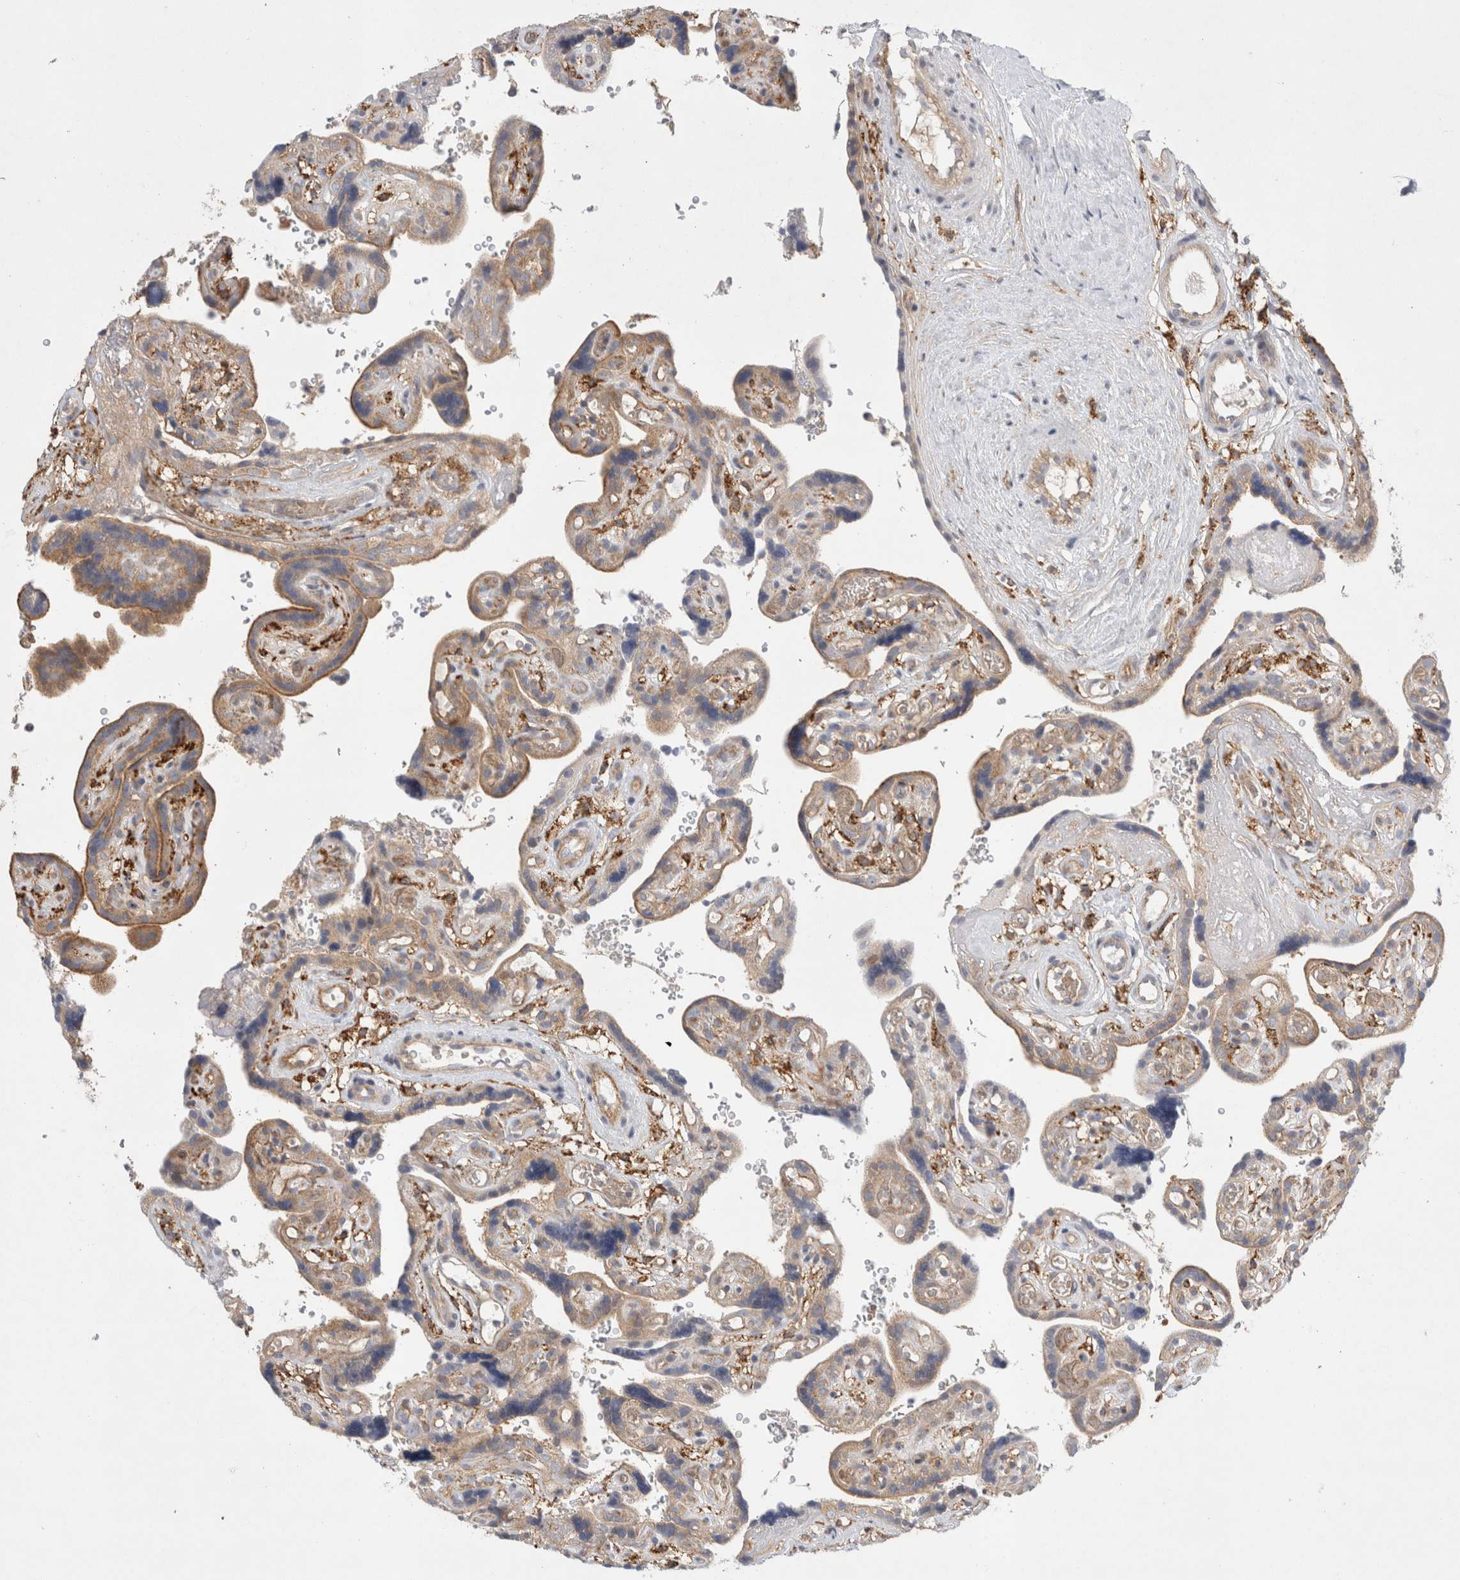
{"staining": {"intensity": "weak", "quantity": ">75%", "location": "cytoplasmic/membranous"}, "tissue": "placenta", "cell_type": "Decidual cells", "image_type": "normal", "snomed": [{"axis": "morphology", "description": "Normal tissue, NOS"}, {"axis": "topography", "description": "Placenta"}], "caption": "Unremarkable placenta demonstrates weak cytoplasmic/membranous staining in approximately >75% of decidual cells, visualized by immunohistochemistry.", "gene": "CDCA7L", "patient": {"sex": "female", "age": 30}}